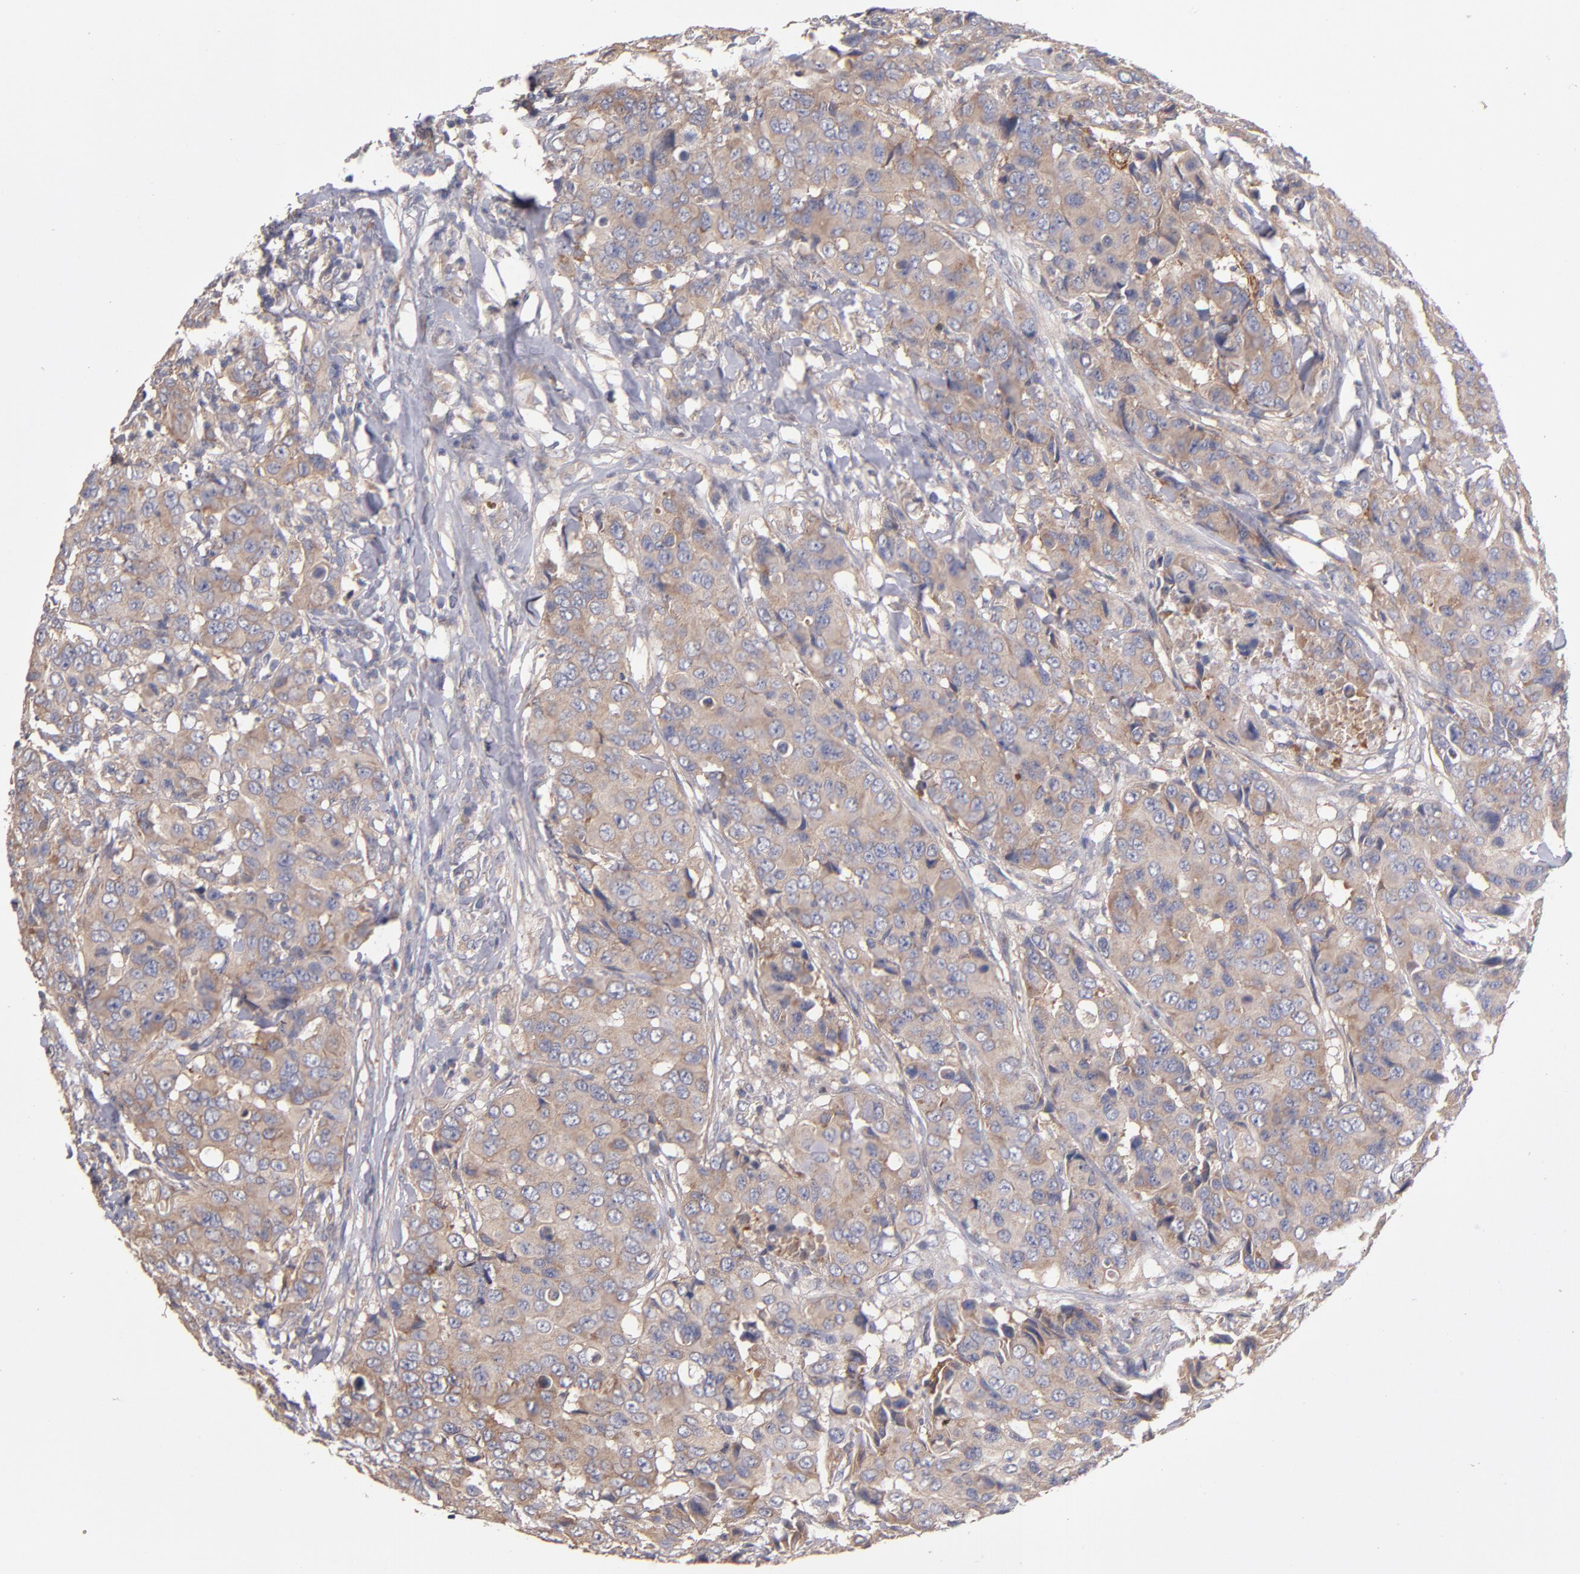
{"staining": {"intensity": "moderate", "quantity": ">75%", "location": "cytoplasmic/membranous"}, "tissue": "breast cancer", "cell_type": "Tumor cells", "image_type": "cancer", "snomed": [{"axis": "morphology", "description": "Duct carcinoma"}, {"axis": "topography", "description": "Breast"}], "caption": "Immunohistochemistry of human breast cancer (invasive ductal carcinoma) shows medium levels of moderate cytoplasmic/membranous expression in approximately >75% of tumor cells. Ihc stains the protein in brown and the nuclei are stained blue.", "gene": "DACT1", "patient": {"sex": "female", "age": 54}}